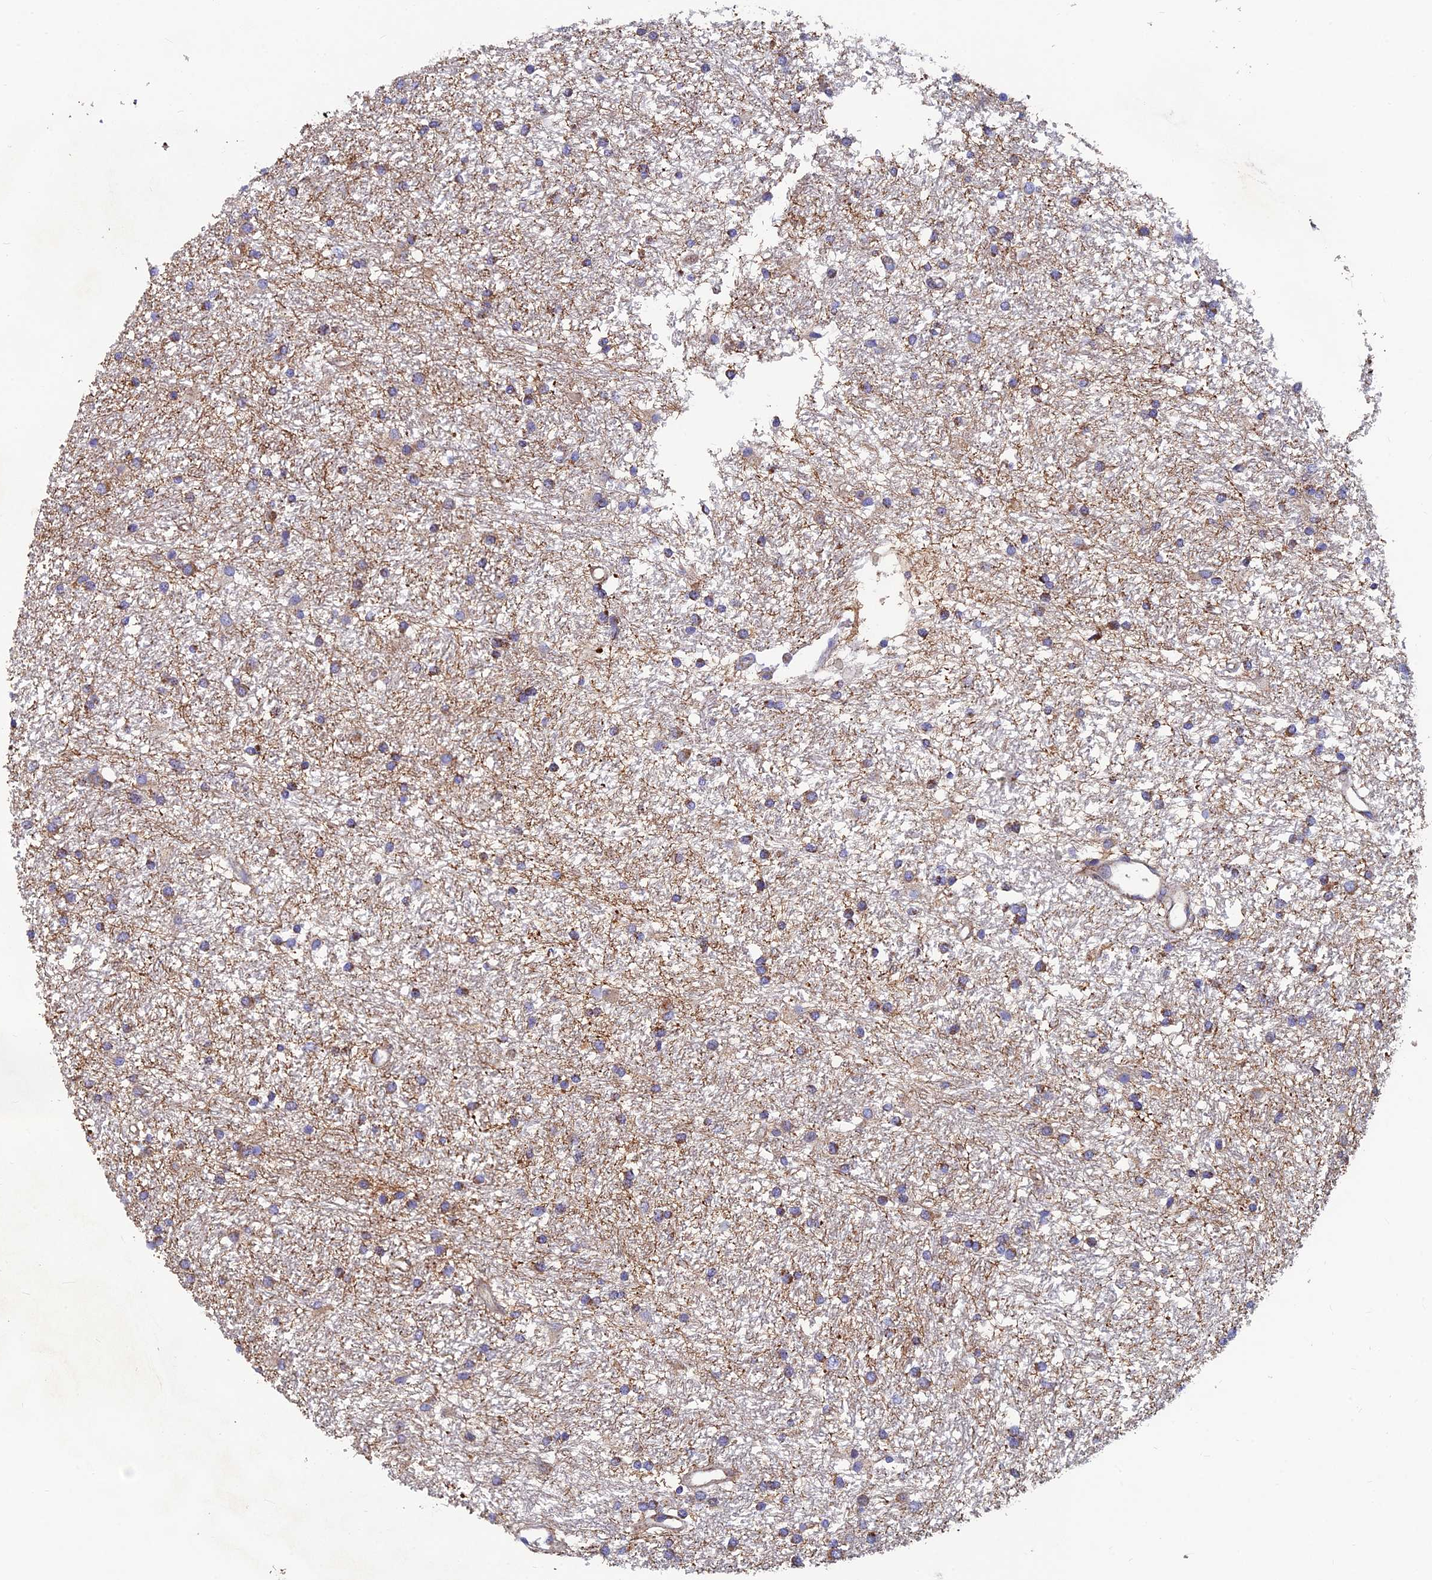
{"staining": {"intensity": "weak", "quantity": "25%-75%", "location": "cytoplasmic/membranous"}, "tissue": "glioma", "cell_type": "Tumor cells", "image_type": "cancer", "snomed": [{"axis": "morphology", "description": "Glioma, malignant, High grade"}, {"axis": "topography", "description": "Brain"}], "caption": "Malignant glioma (high-grade) was stained to show a protein in brown. There is low levels of weak cytoplasmic/membranous staining in about 25%-75% of tumor cells. (DAB = brown stain, brightfield microscopy at high magnification).", "gene": "MRPS9", "patient": {"sex": "male", "age": 77}}